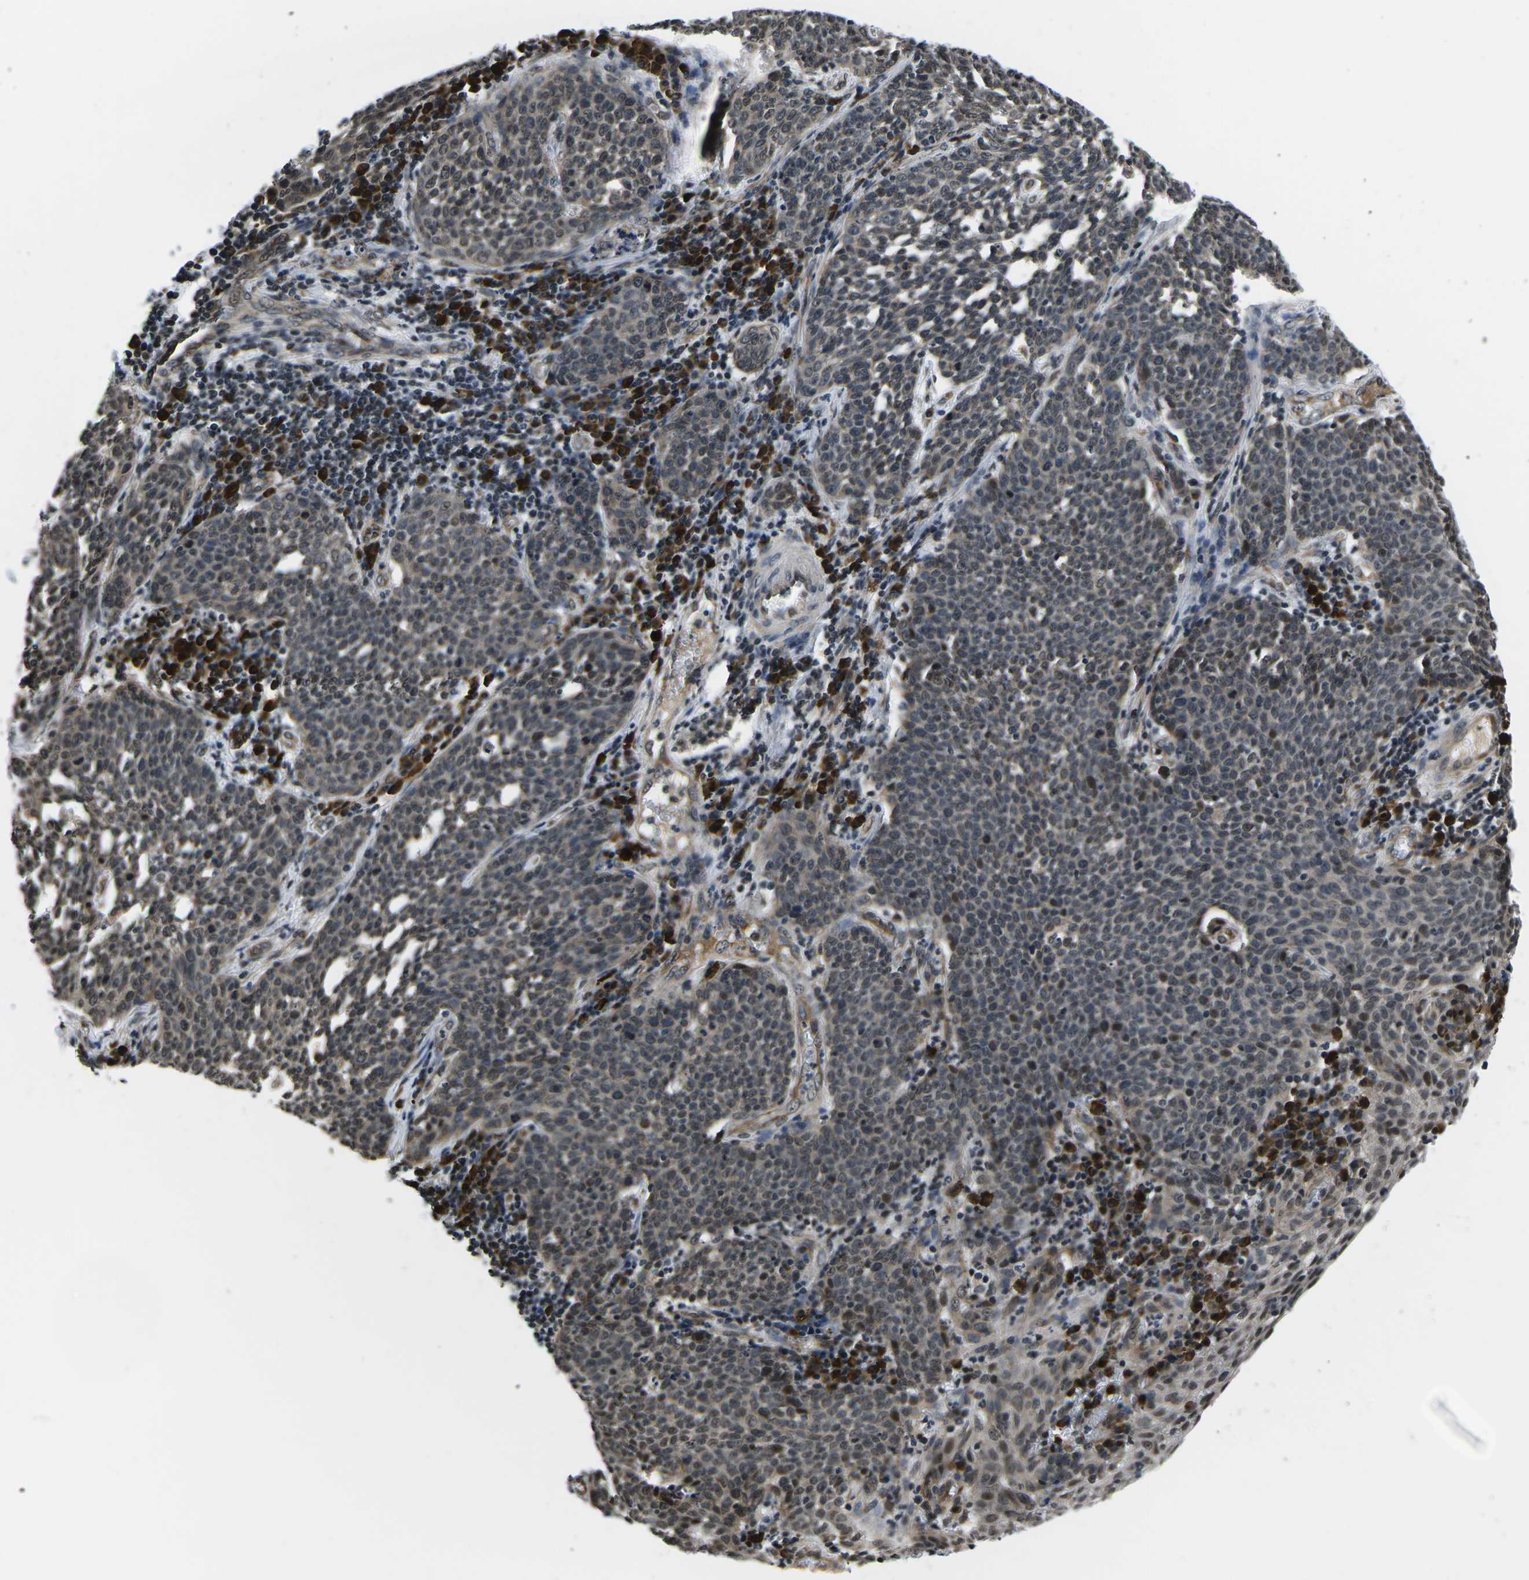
{"staining": {"intensity": "weak", "quantity": ">75%", "location": "cytoplasmic/membranous,nuclear"}, "tissue": "cervical cancer", "cell_type": "Tumor cells", "image_type": "cancer", "snomed": [{"axis": "morphology", "description": "Squamous cell carcinoma, NOS"}, {"axis": "topography", "description": "Cervix"}], "caption": "Squamous cell carcinoma (cervical) tissue shows weak cytoplasmic/membranous and nuclear staining in approximately >75% of tumor cells", "gene": "CCNE1", "patient": {"sex": "female", "age": 34}}